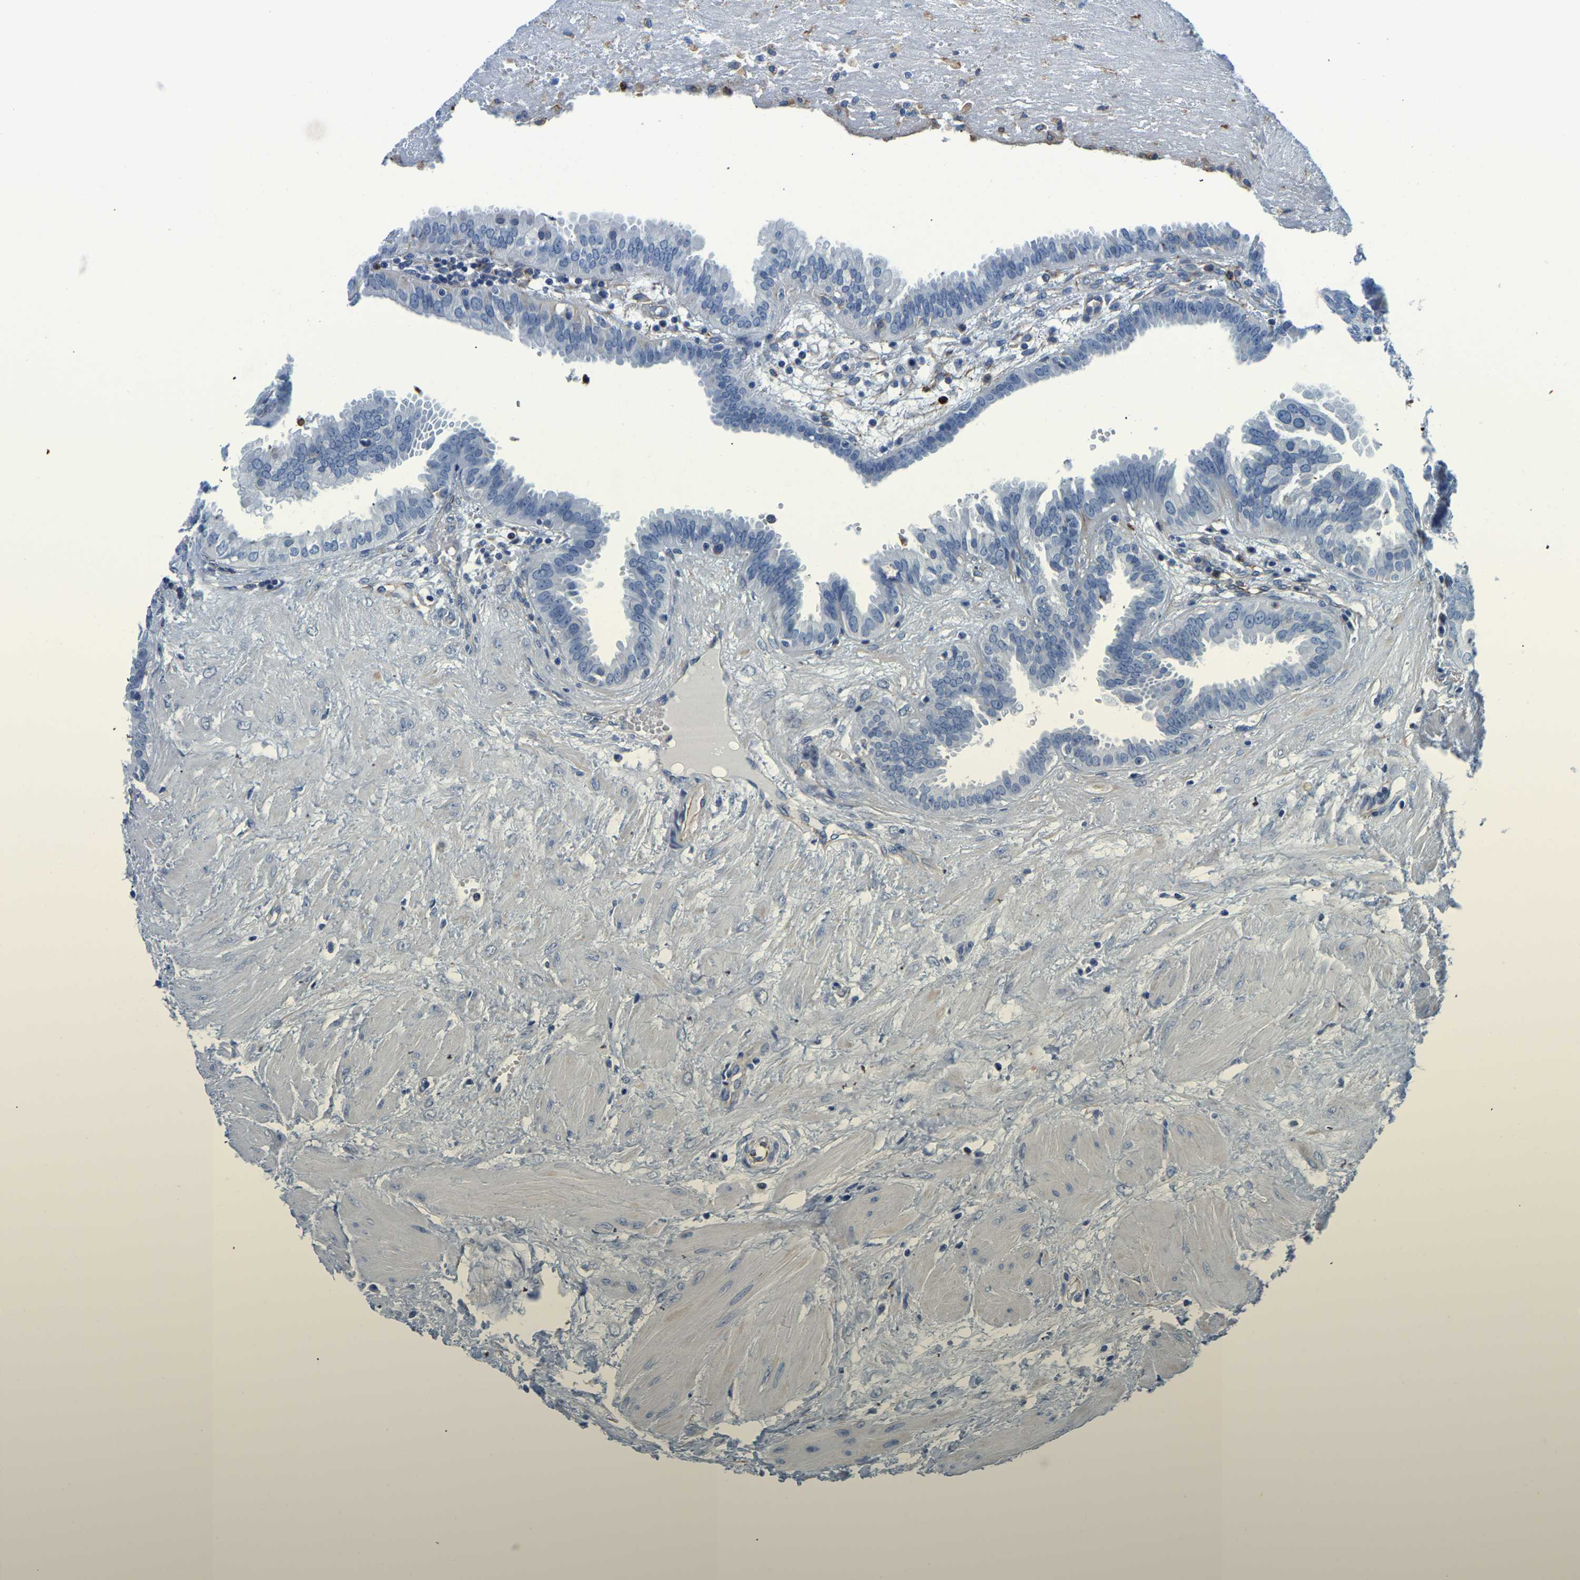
{"staining": {"intensity": "negative", "quantity": "none", "location": "none"}, "tissue": "fallopian tube", "cell_type": "Glandular cells", "image_type": "normal", "snomed": [{"axis": "morphology", "description": "Normal tissue, NOS"}, {"axis": "topography", "description": "Fallopian tube"}, {"axis": "topography", "description": "Placenta"}], "caption": "There is no significant positivity in glandular cells of fallopian tube.", "gene": "MS4A3", "patient": {"sex": "female", "age": 32}}